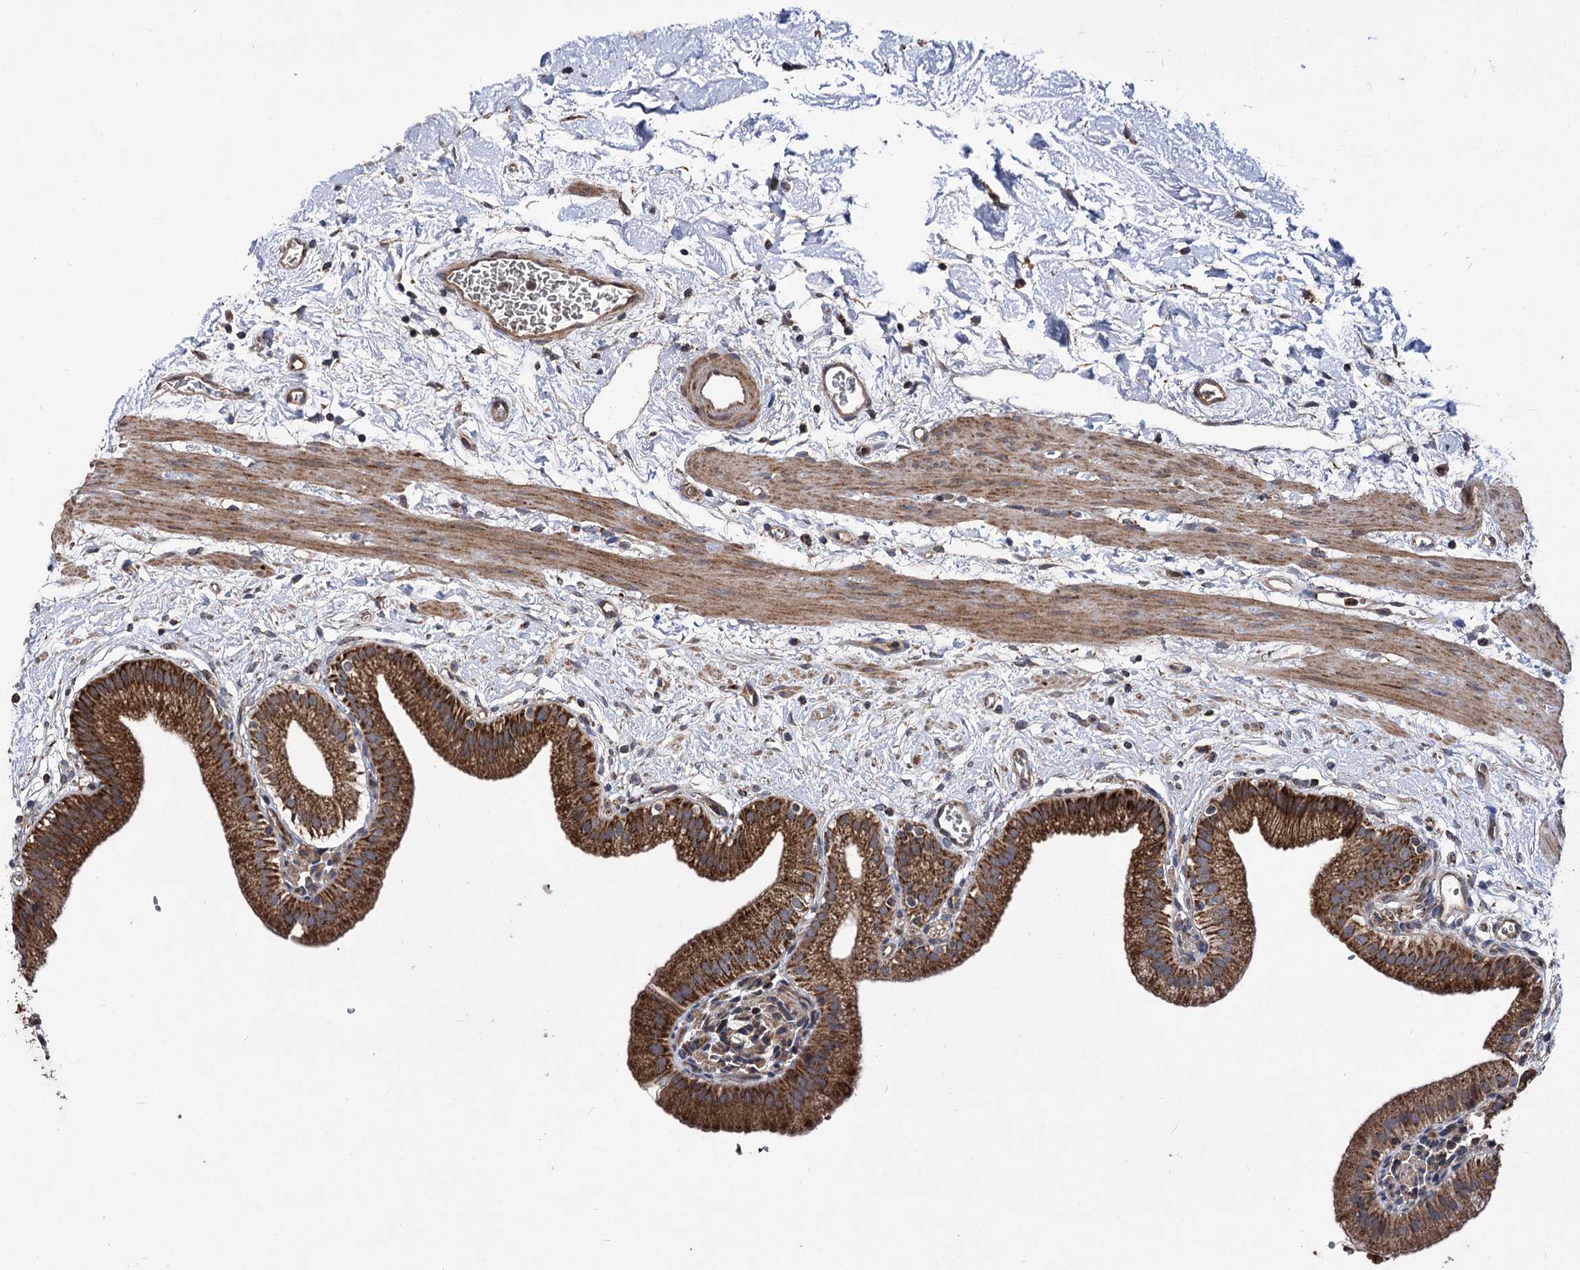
{"staining": {"intensity": "strong", "quantity": ">75%", "location": "cytoplasmic/membranous"}, "tissue": "gallbladder", "cell_type": "Glandular cells", "image_type": "normal", "snomed": [{"axis": "morphology", "description": "Normal tissue, NOS"}, {"axis": "topography", "description": "Gallbladder"}], "caption": "Glandular cells reveal high levels of strong cytoplasmic/membranous positivity in approximately >75% of cells in unremarkable human gallbladder.", "gene": "RASSF3", "patient": {"sex": "male", "age": 55}}